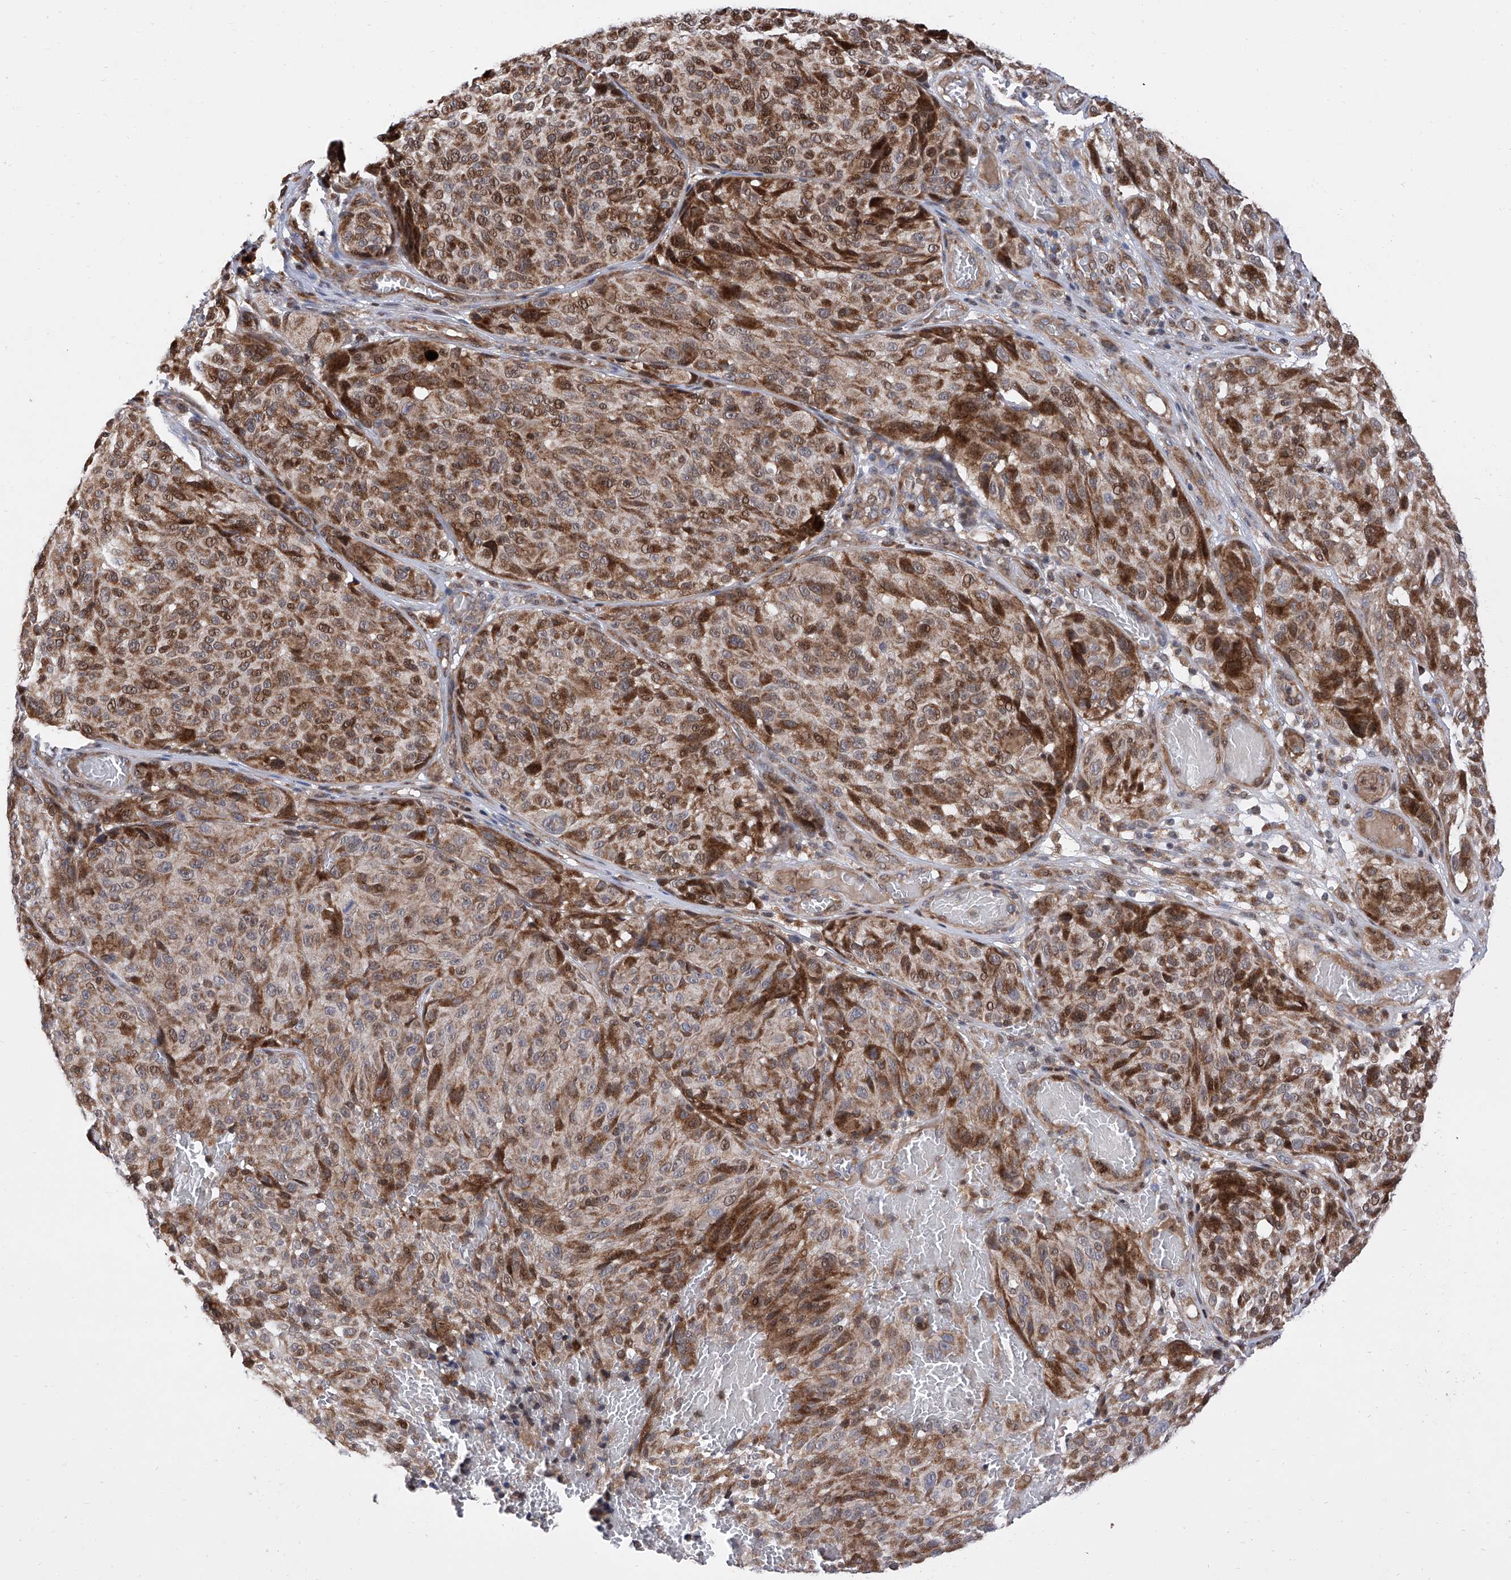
{"staining": {"intensity": "moderate", "quantity": ">75%", "location": "cytoplasmic/membranous,nuclear"}, "tissue": "melanoma", "cell_type": "Tumor cells", "image_type": "cancer", "snomed": [{"axis": "morphology", "description": "Malignant melanoma, NOS"}, {"axis": "topography", "description": "Skin"}], "caption": "An immunohistochemistry photomicrograph of neoplastic tissue is shown. Protein staining in brown highlights moderate cytoplasmic/membranous and nuclear positivity in melanoma within tumor cells. The protein of interest is stained brown, and the nuclei are stained in blue (DAB (3,3'-diaminobenzidine) IHC with brightfield microscopy, high magnification).", "gene": "FARP2", "patient": {"sex": "male", "age": 83}}